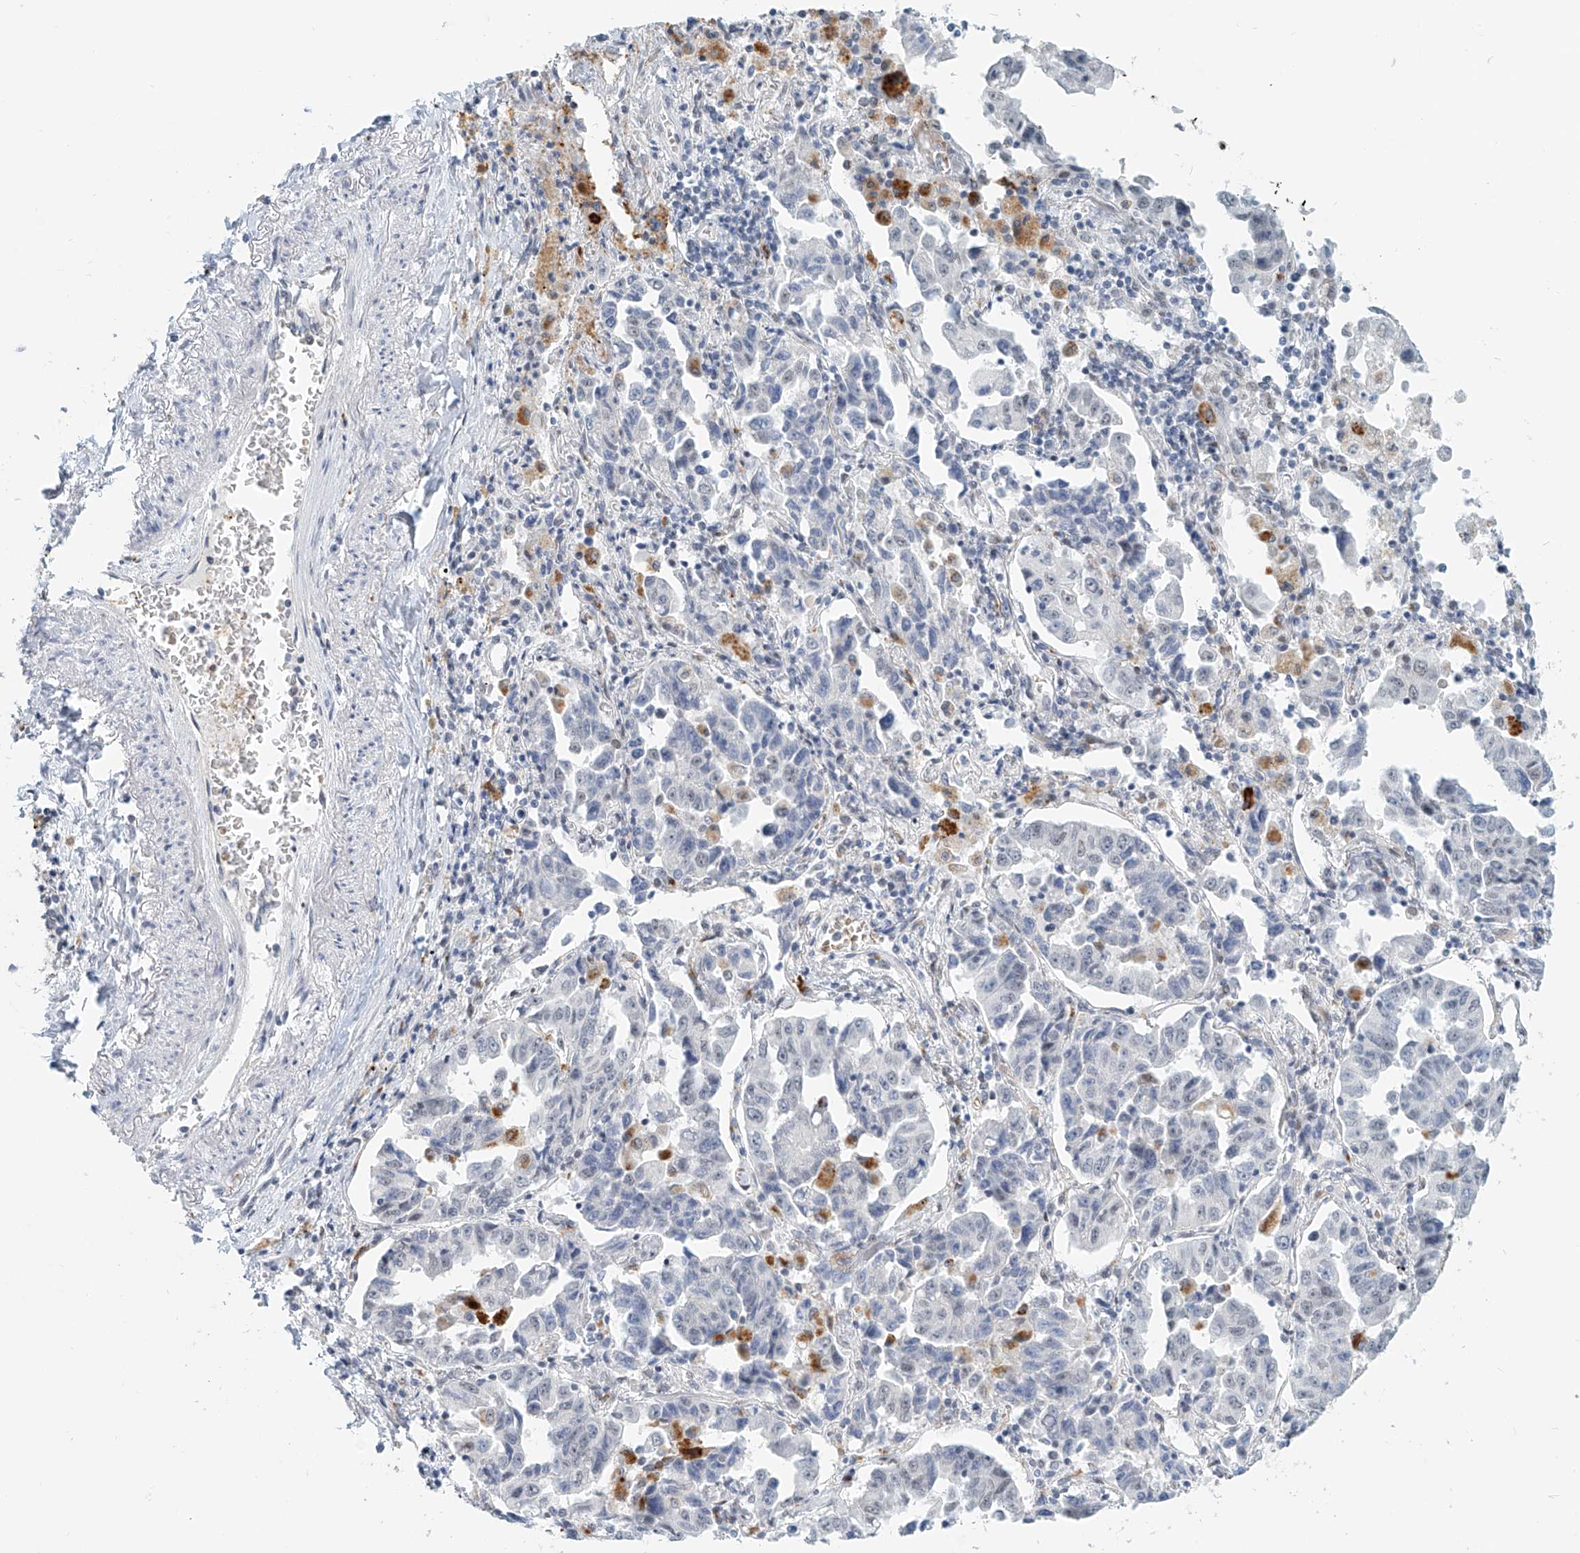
{"staining": {"intensity": "negative", "quantity": "none", "location": "none"}, "tissue": "lung cancer", "cell_type": "Tumor cells", "image_type": "cancer", "snomed": [{"axis": "morphology", "description": "Adenocarcinoma, NOS"}, {"axis": "topography", "description": "Lung"}], "caption": "Human lung adenocarcinoma stained for a protein using immunohistochemistry exhibits no positivity in tumor cells.", "gene": "SASH1", "patient": {"sex": "female", "age": 51}}